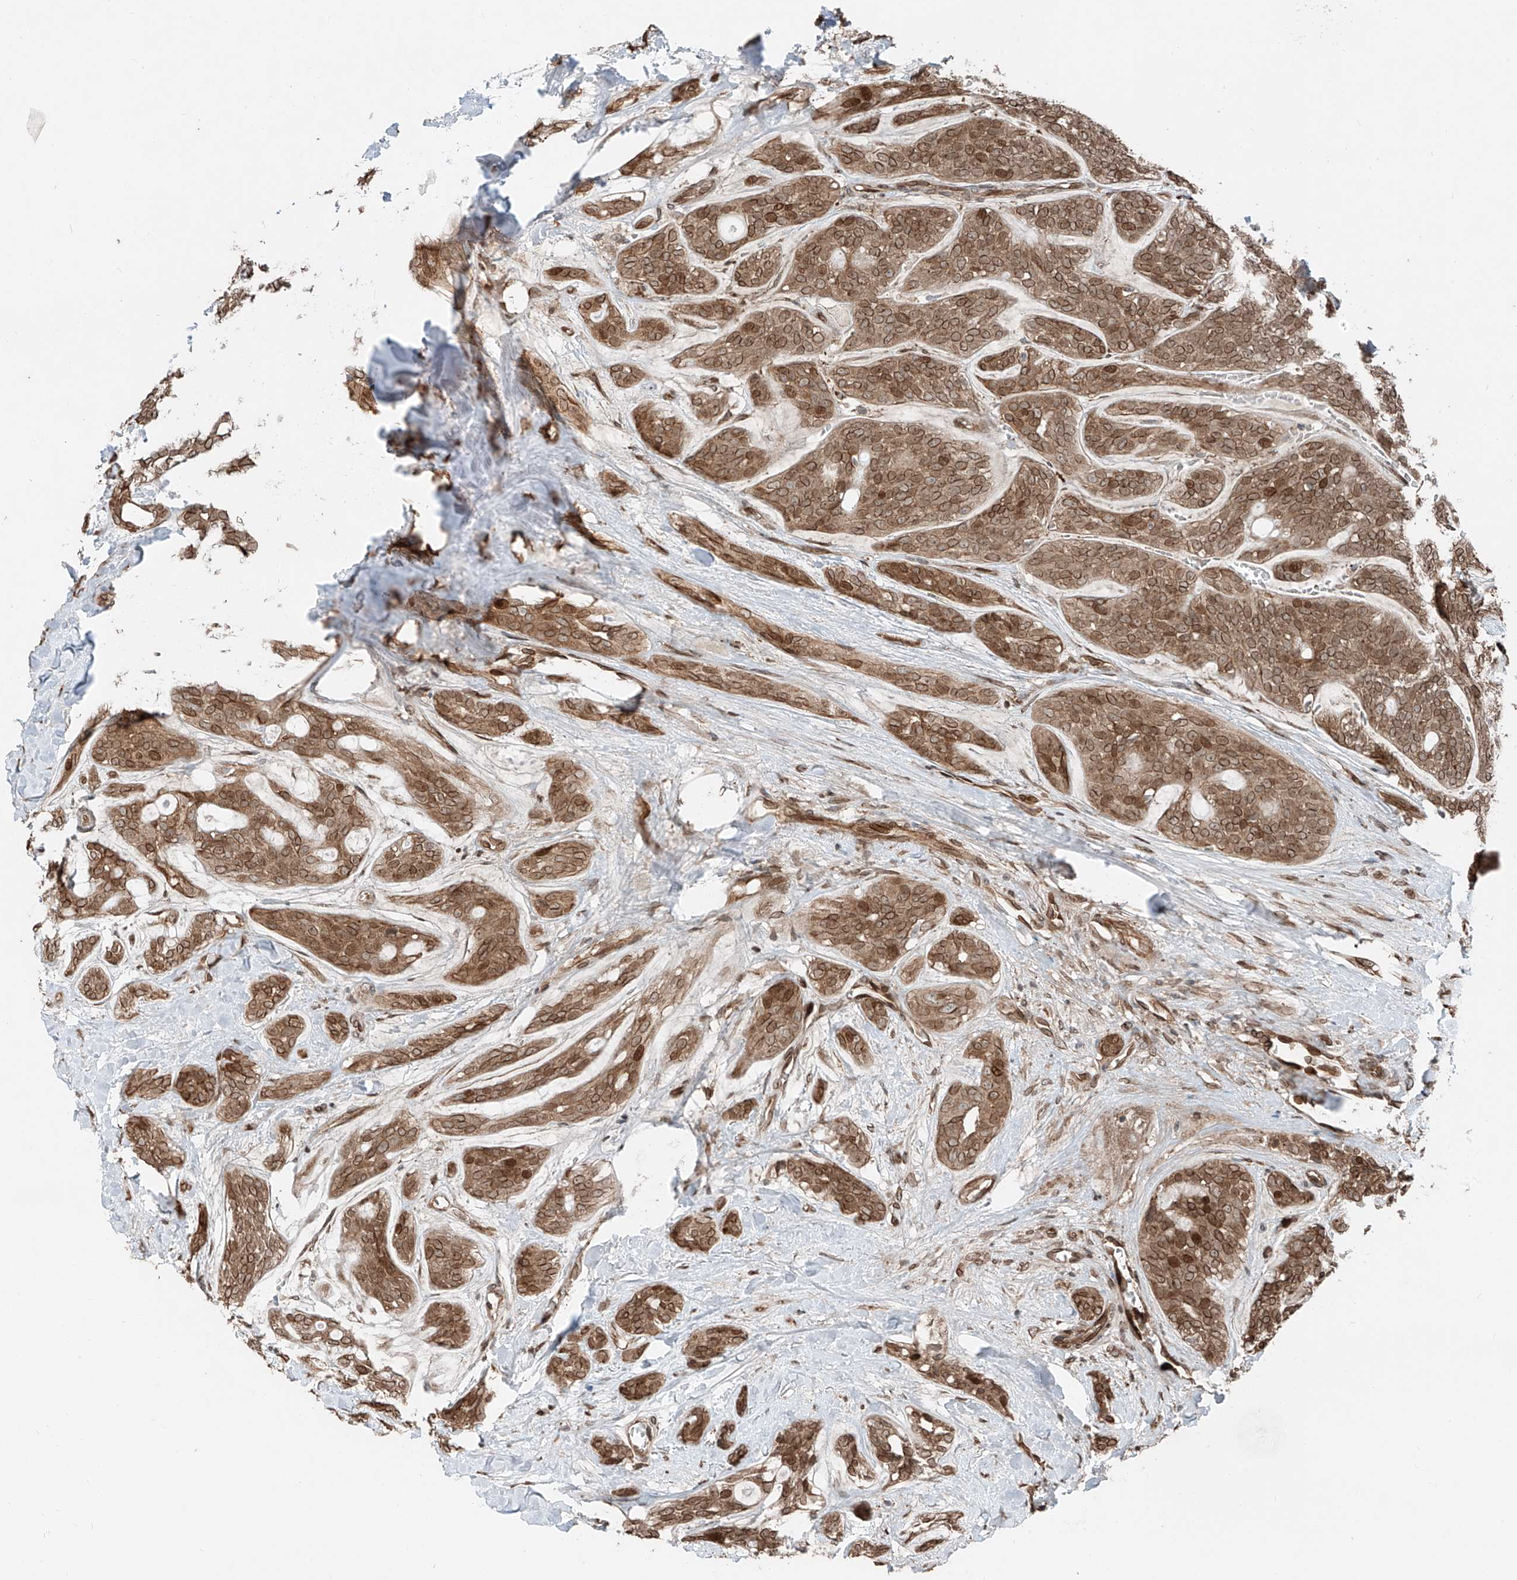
{"staining": {"intensity": "moderate", "quantity": ">75%", "location": "cytoplasmic/membranous,nuclear"}, "tissue": "head and neck cancer", "cell_type": "Tumor cells", "image_type": "cancer", "snomed": [{"axis": "morphology", "description": "Adenocarcinoma, NOS"}, {"axis": "topography", "description": "Head-Neck"}], "caption": "Immunohistochemistry (IHC) of adenocarcinoma (head and neck) displays medium levels of moderate cytoplasmic/membranous and nuclear staining in approximately >75% of tumor cells.", "gene": "CEP162", "patient": {"sex": "male", "age": 66}}